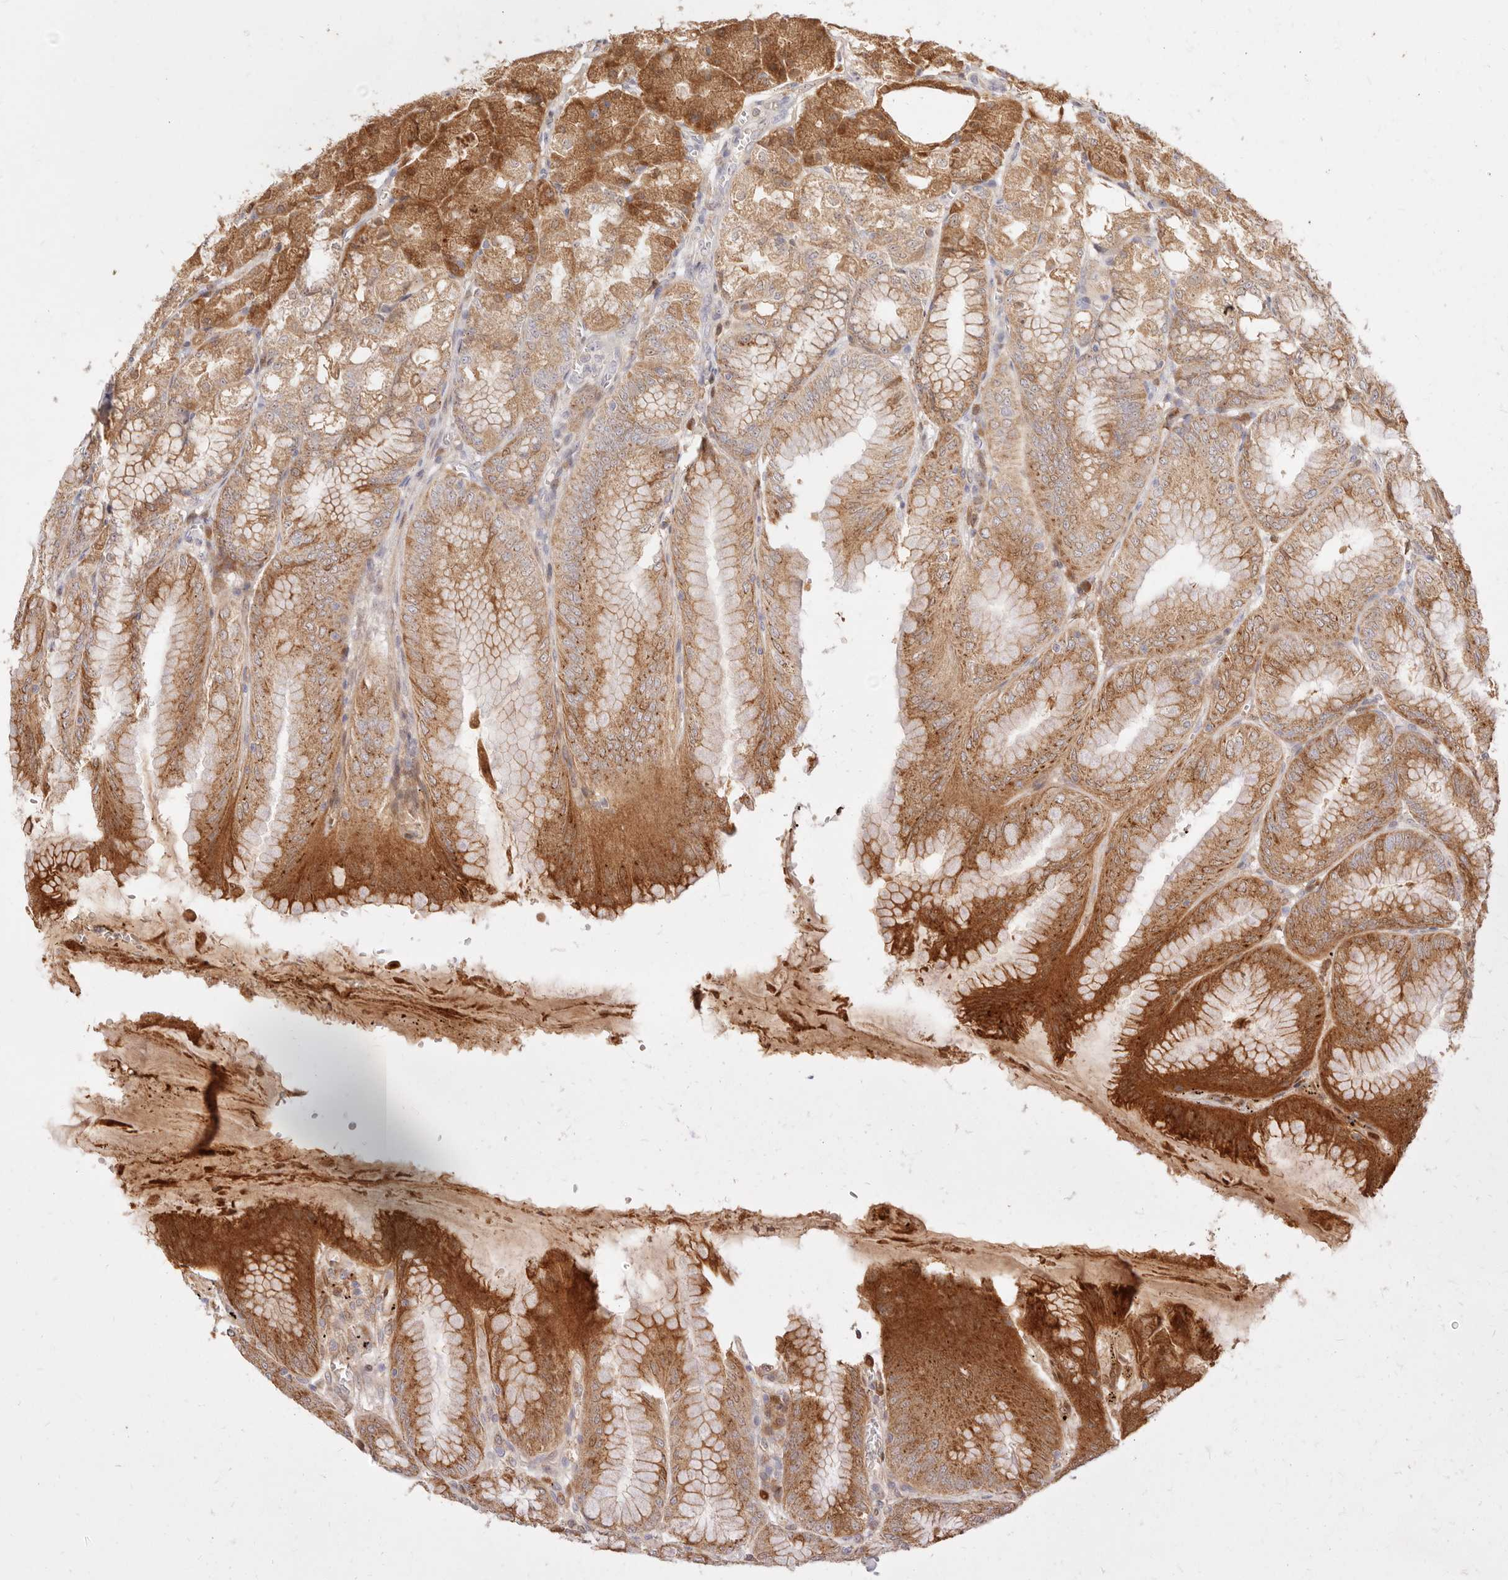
{"staining": {"intensity": "strong", "quantity": "25%-75%", "location": "cytoplasmic/membranous"}, "tissue": "stomach", "cell_type": "Glandular cells", "image_type": "normal", "snomed": [{"axis": "morphology", "description": "Normal tissue, NOS"}, {"axis": "topography", "description": "Stomach, lower"}], "caption": "Immunohistochemical staining of benign stomach displays 25%-75% levels of strong cytoplasmic/membranous protein expression in about 25%-75% of glandular cells.", "gene": "ACOX1", "patient": {"sex": "male", "age": 71}}